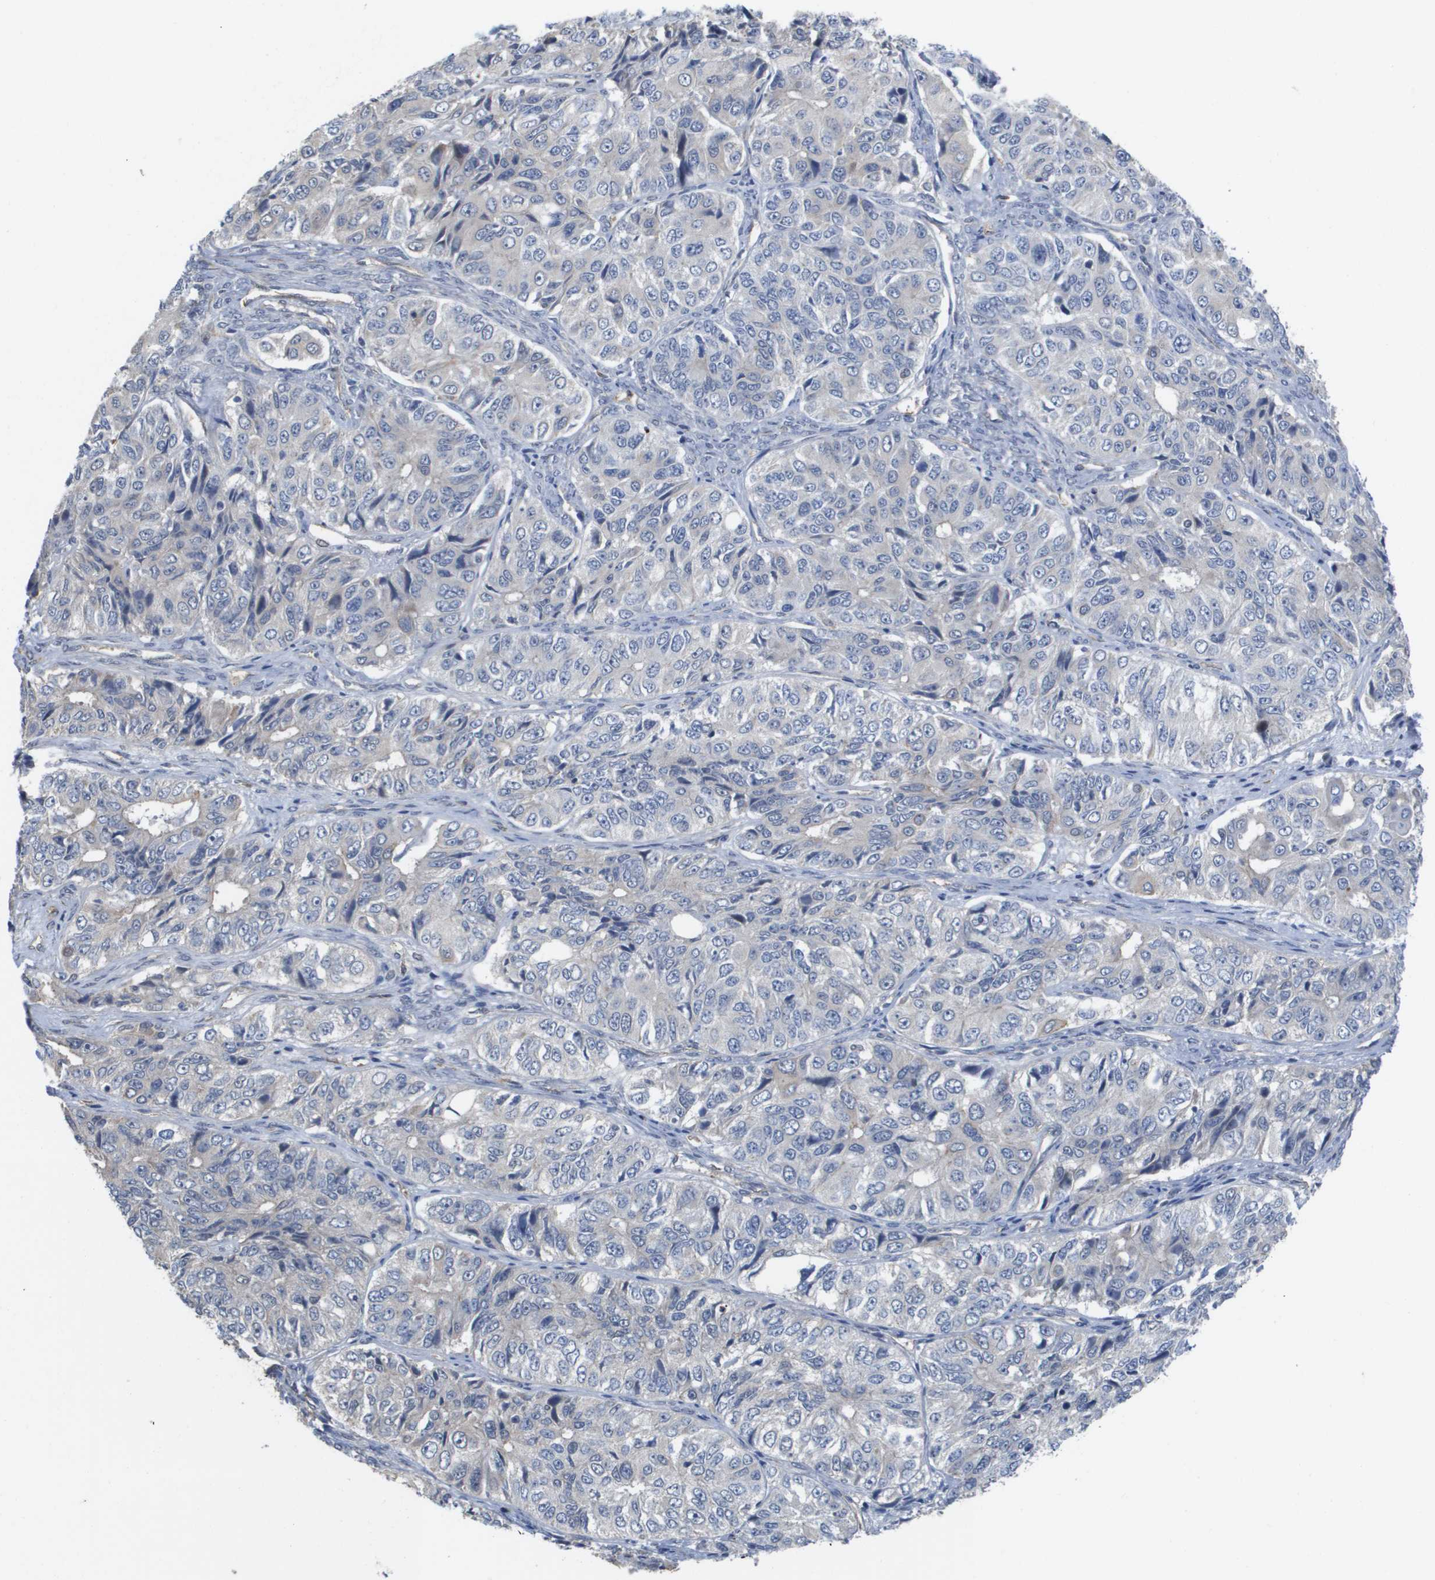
{"staining": {"intensity": "negative", "quantity": "none", "location": "none"}, "tissue": "ovarian cancer", "cell_type": "Tumor cells", "image_type": "cancer", "snomed": [{"axis": "morphology", "description": "Carcinoma, endometroid"}, {"axis": "topography", "description": "Ovary"}], "caption": "Tumor cells show no significant protein positivity in ovarian cancer.", "gene": "RNF112", "patient": {"sex": "female", "age": 51}}